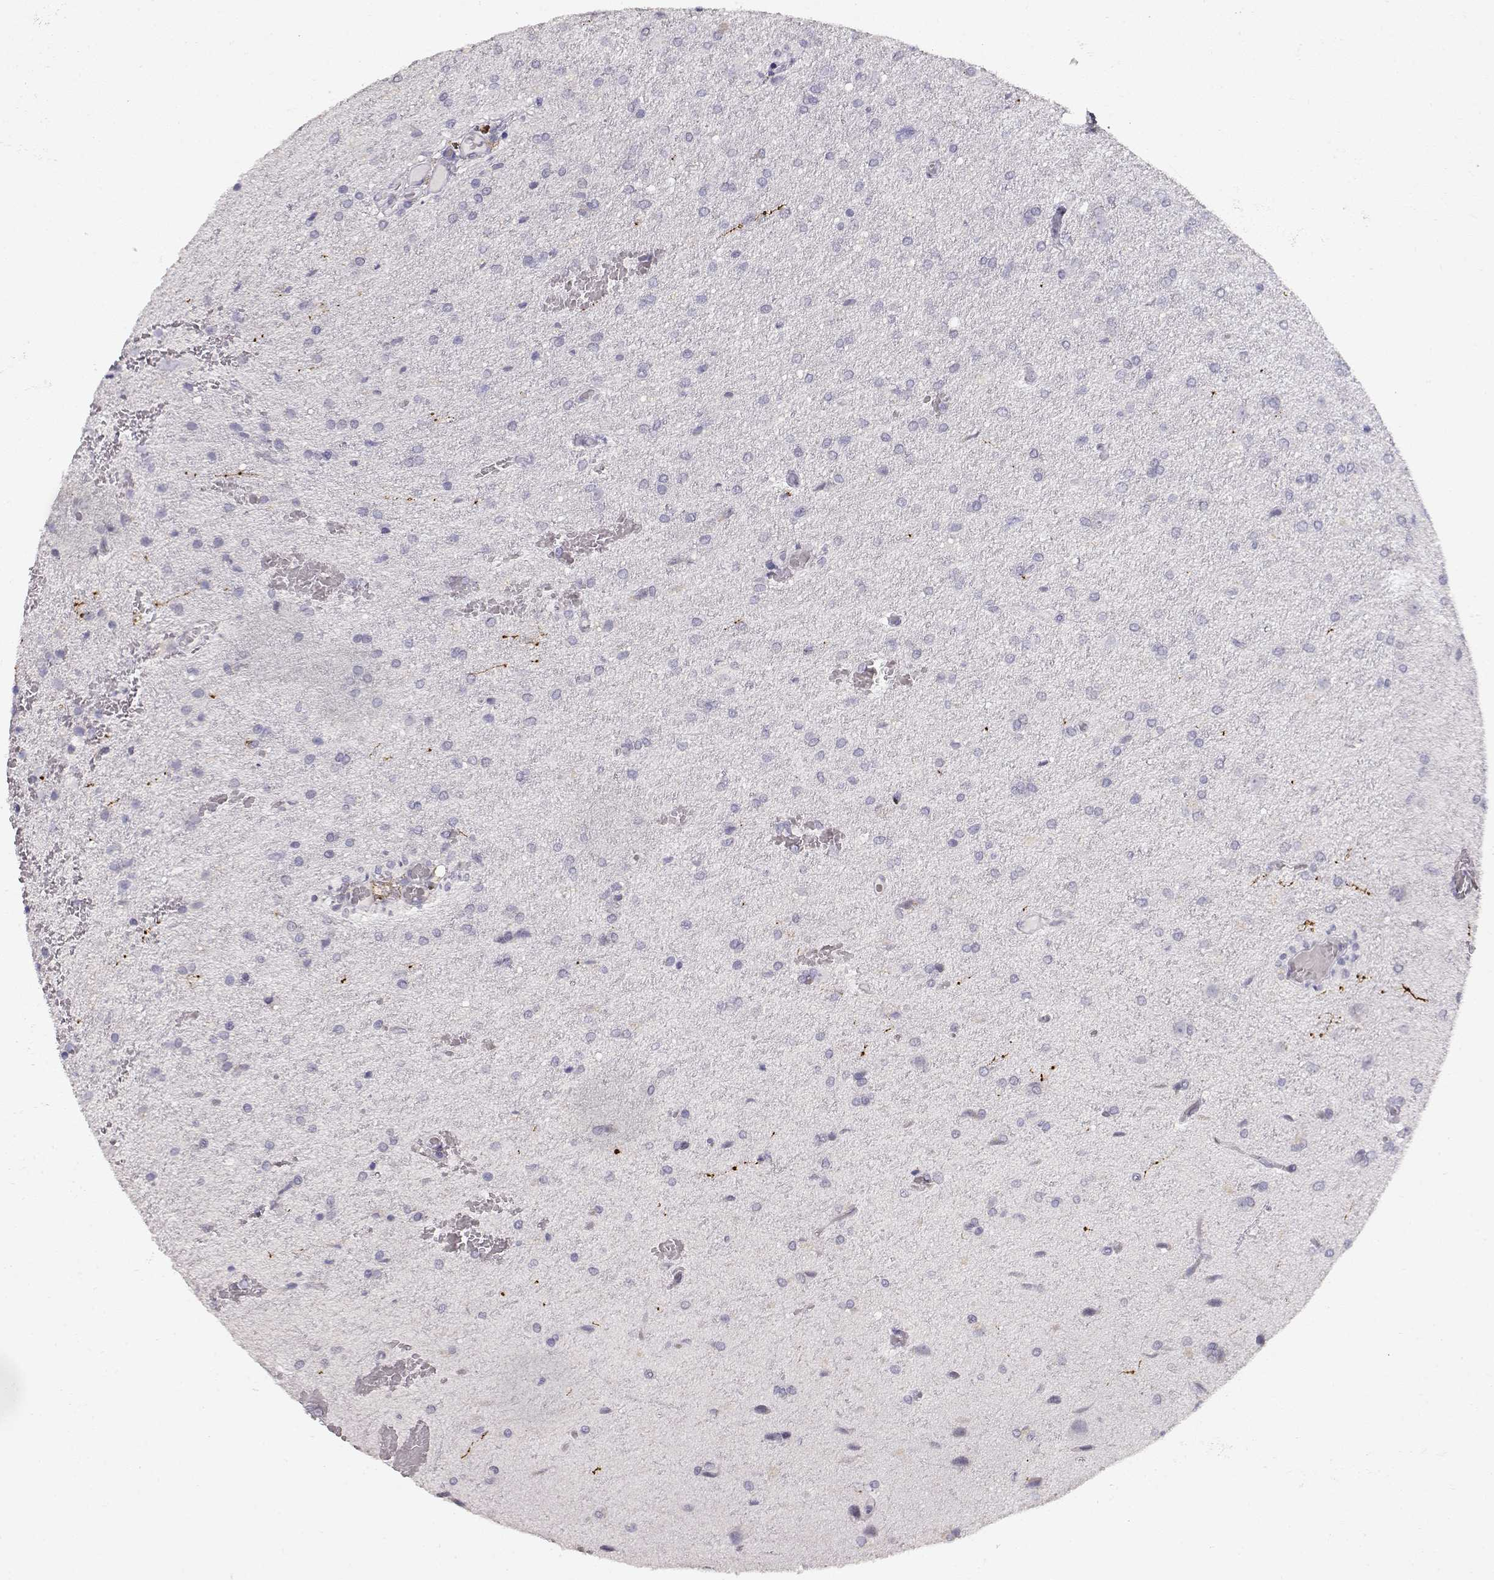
{"staining": {"intensity": "negative", "quantity": "none", "location": "none"}, "tissue": "glioma", "cell_type": "Tumor cells", "image_type": "cancer", "snomed": [{"axis": "morphology", "description": "Glioma, malignant, High grade"}, {"axis": "topography", "description": "Brain"}], "caption": "Immunohistochemical staining of malignant glioma (high-grade) demonstrates no significant positivity in tumor cells.", "gene": "TPH2", "patient": {"sex": "male", "age": 68}}